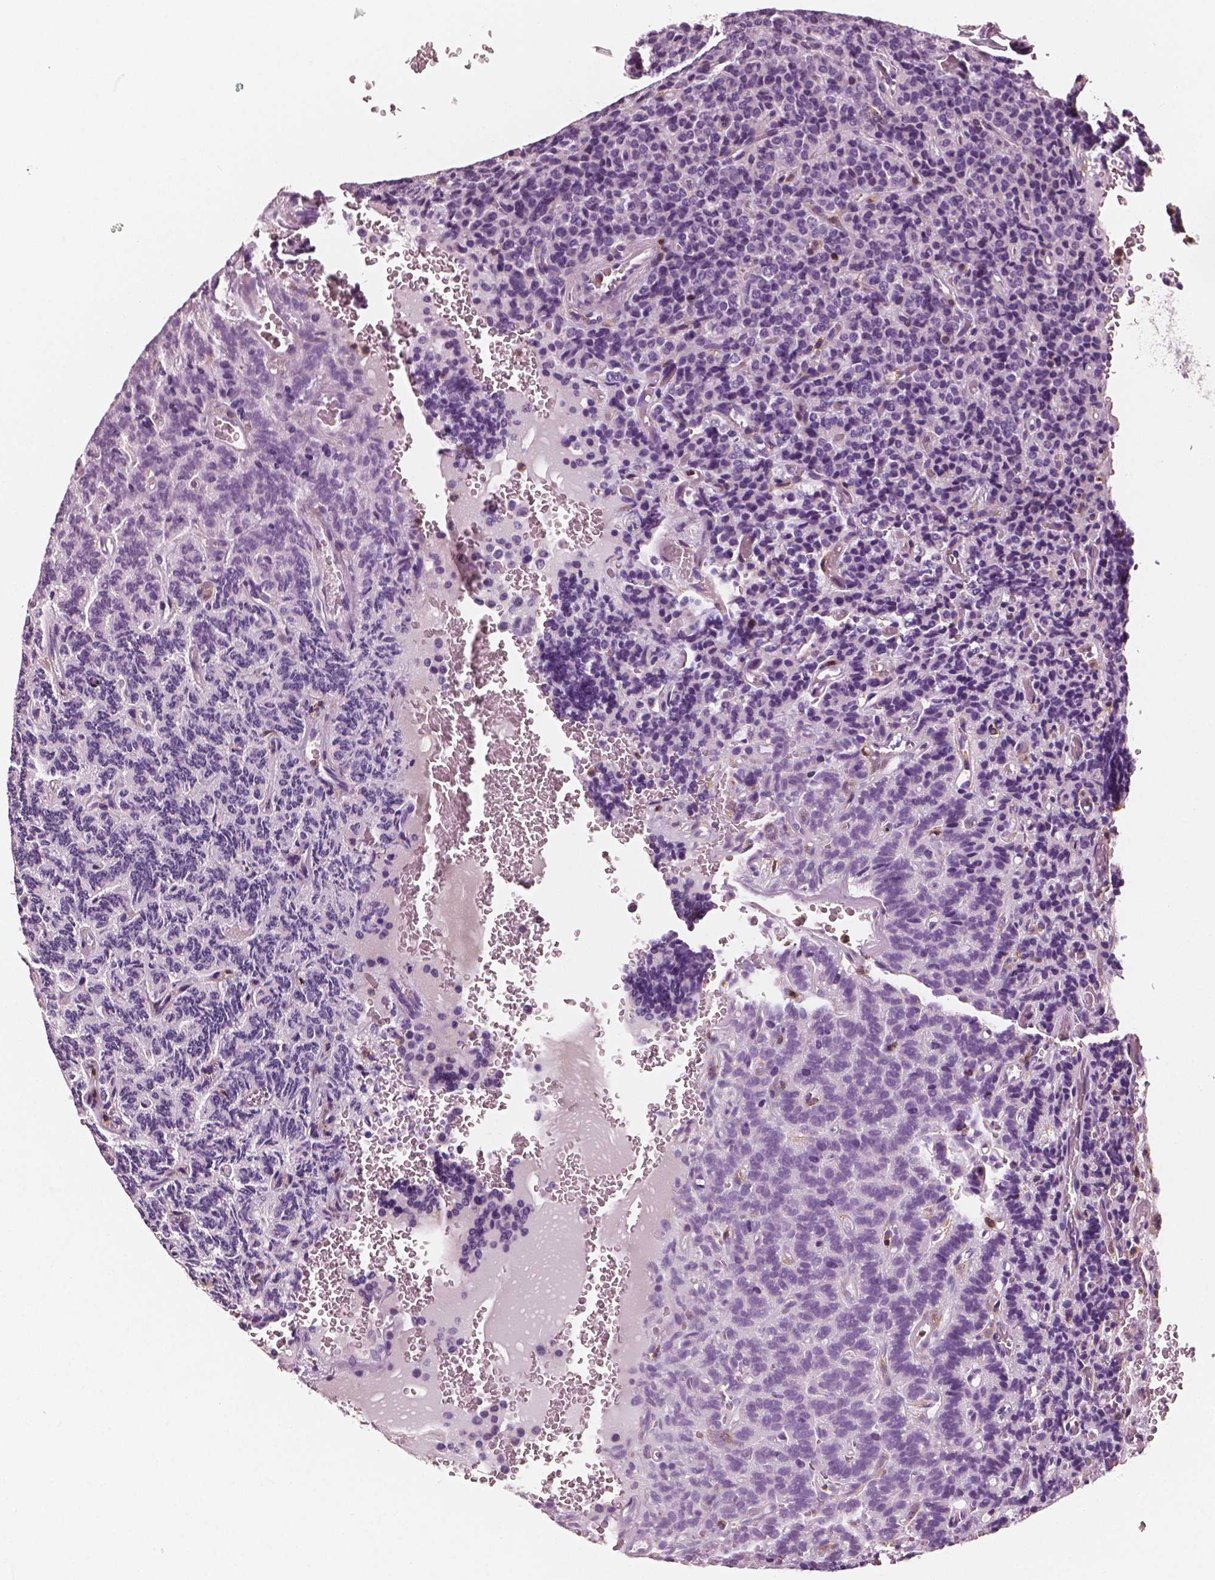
{"staining": {"intensity": "negative", "quantity": "none", "location": "none"}, "tissue": "carcinoid", "cell_type": "Tumor cells", "image_type": "cancer", "snomed": [{"axis": "morphology", "description": "Carcinoid, malignant, NOS"}, {"axis": "topography", "description": "Pancreas"}], "caption": "IHC of human carcinoid shows no positivity in tumor cells.", "gene": "PTPRC", "patient": {"sex": "male", "age": 36}}